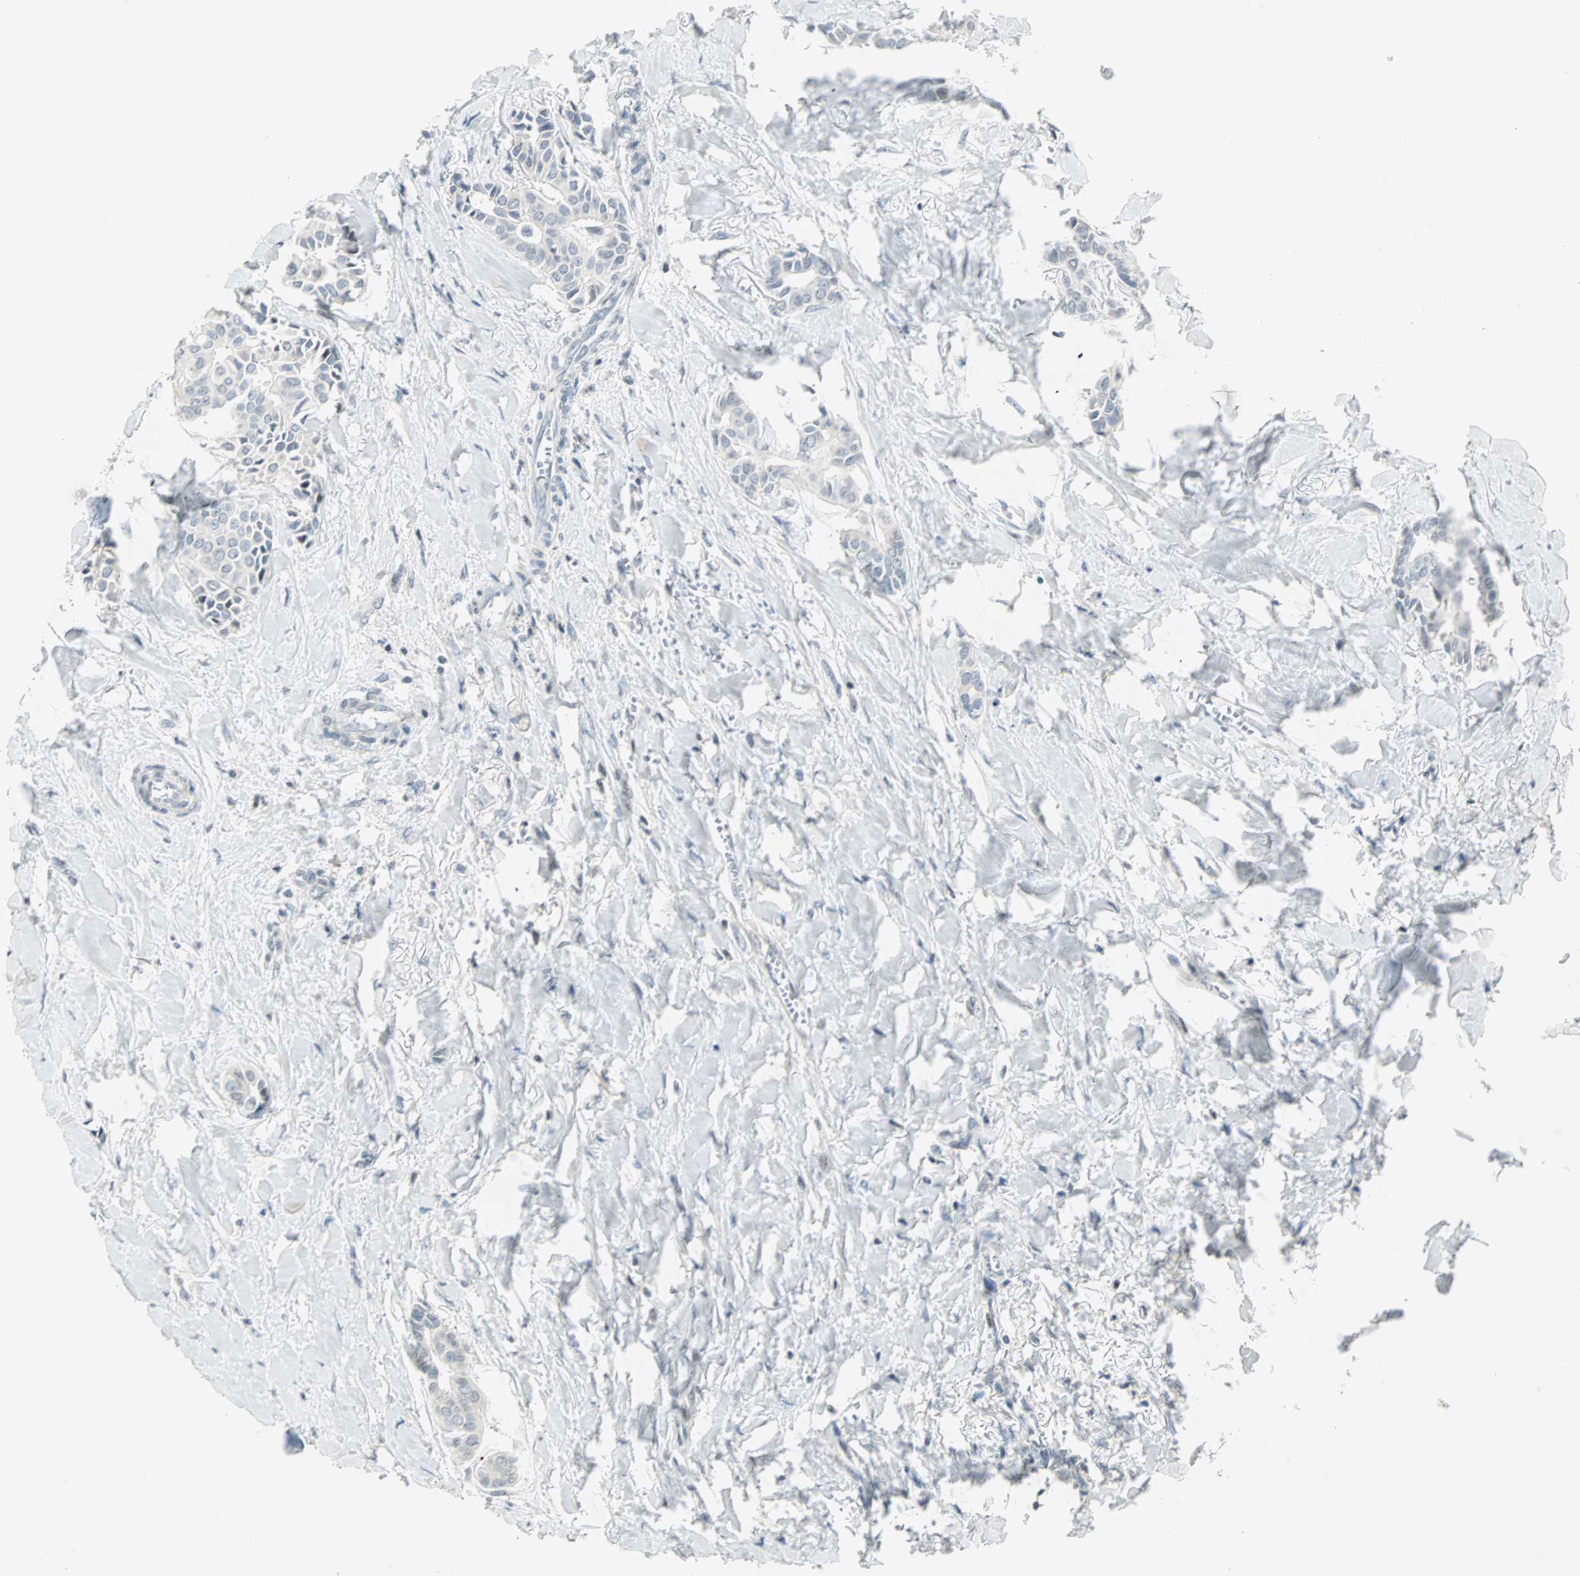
{"staining": {"intensity": "weak", "quantity": "<25%", "location": "nuclear"}, "tissue": "head and neck cancer", "cell_type": "Tumor cells", "image_type": "cancer", "snomed": [{"axis": "morphology", "description": "Adenocarcinoma, NOS"}, {"axis": "topography", "description": "Salivary gland"}, {"axis": "topography", "description": "Head-Neck"}], "caption": "Tumor cells are negative for brown protein staining in head and neck cancer.", "gene": "SMAD3", "patient": {"sex": "female", "age": 59}}